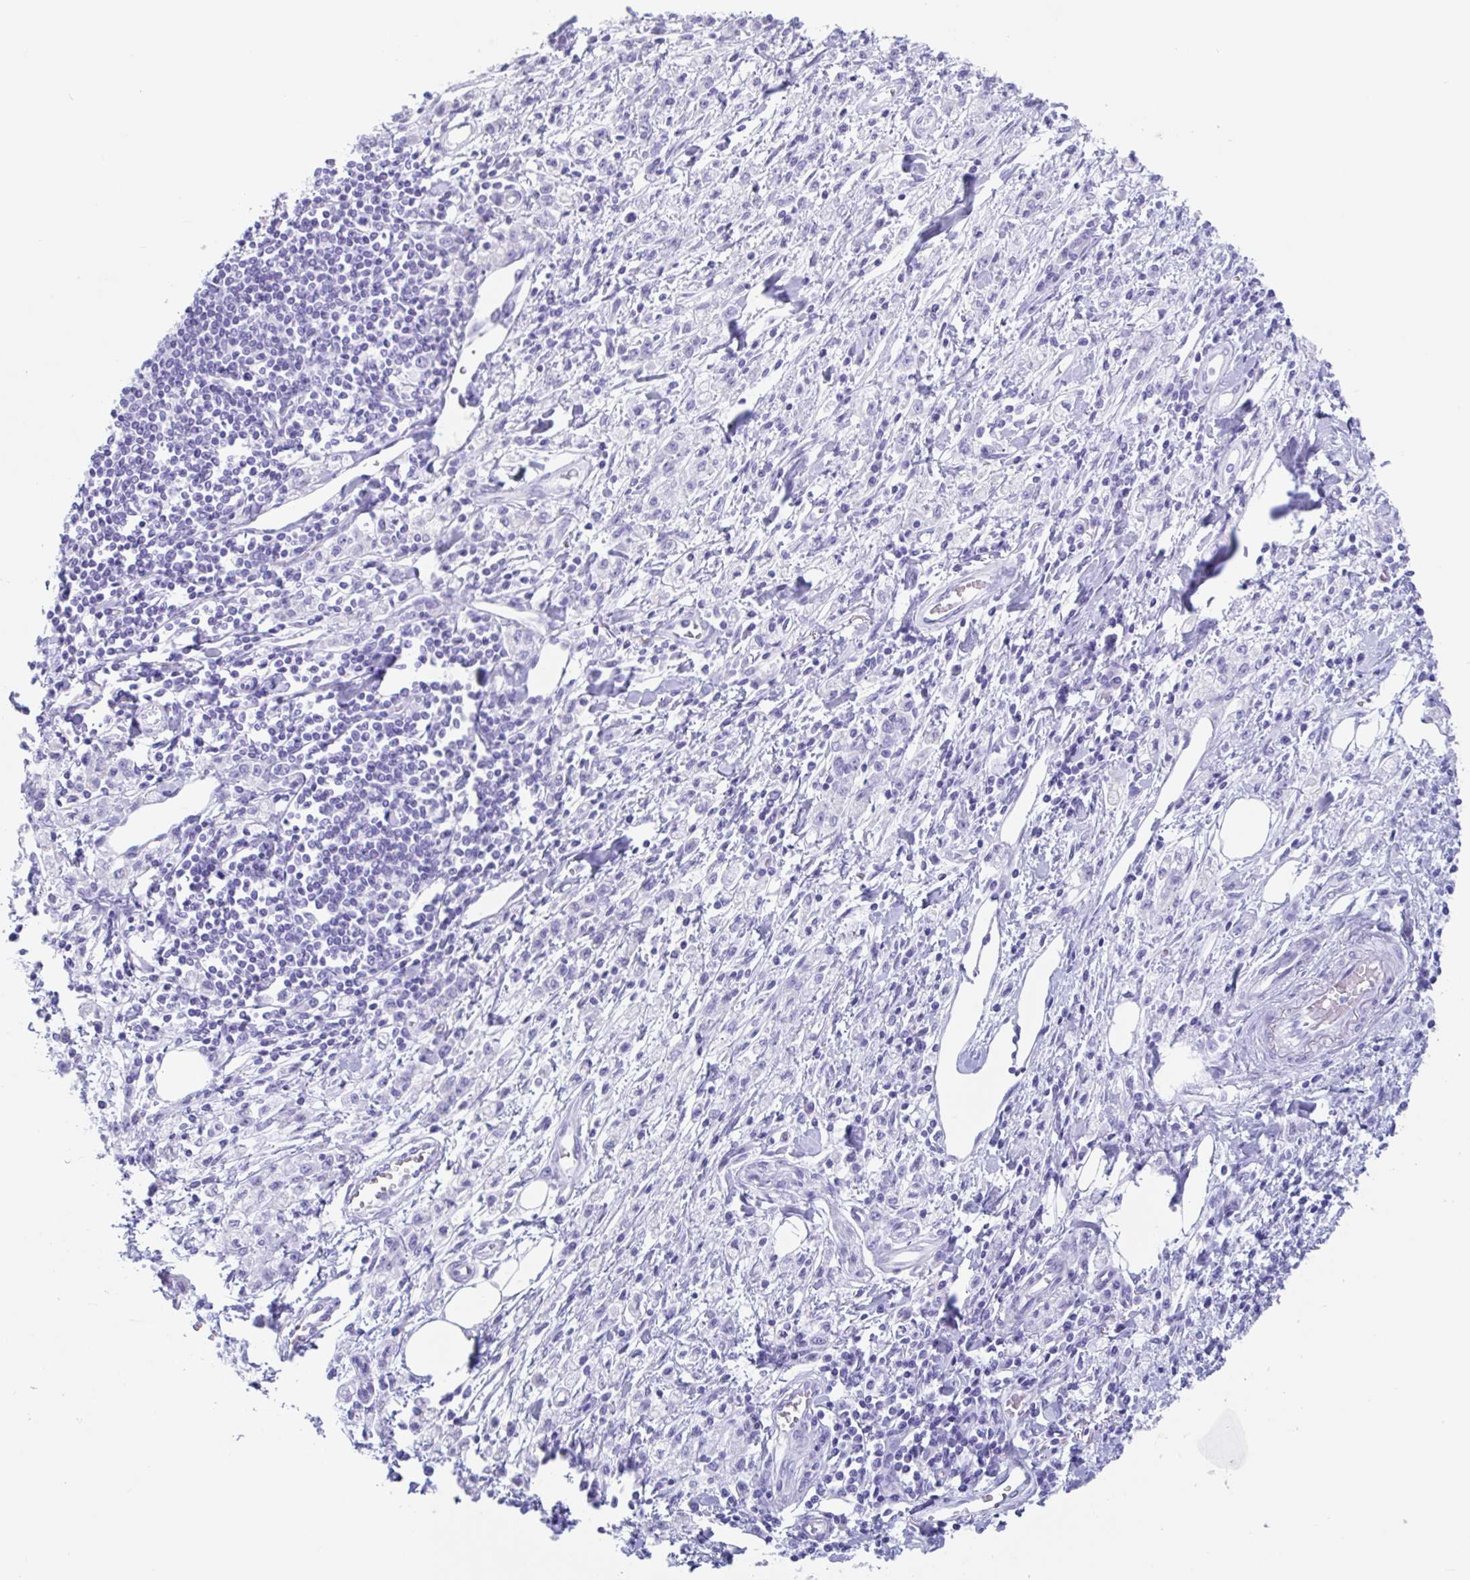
{"staining": {"intensity": "negative", "quantity": "none", "location": "none"}, "tissue": "stomach cancer", "cell_type": "Tumor cells", "image_type": "cancer", "snomed": [{"axis": "morphology", "description": "Adenocarcinoma, NOS"}, {"axis": "topography", "description": "Stomach"}], "caption": "Tumor cells show no significant protein expression in stomach cancer (adenocarcinoma). The staining was performed using DAB (3,3'-diaminobenzidine) to visualize the protein expression in brown, while the nuclei were stained in blue with hematoxylin (Magnification: 20x).", "gene": "CPTP", "patient": {"sex": "male", "age": 77}}